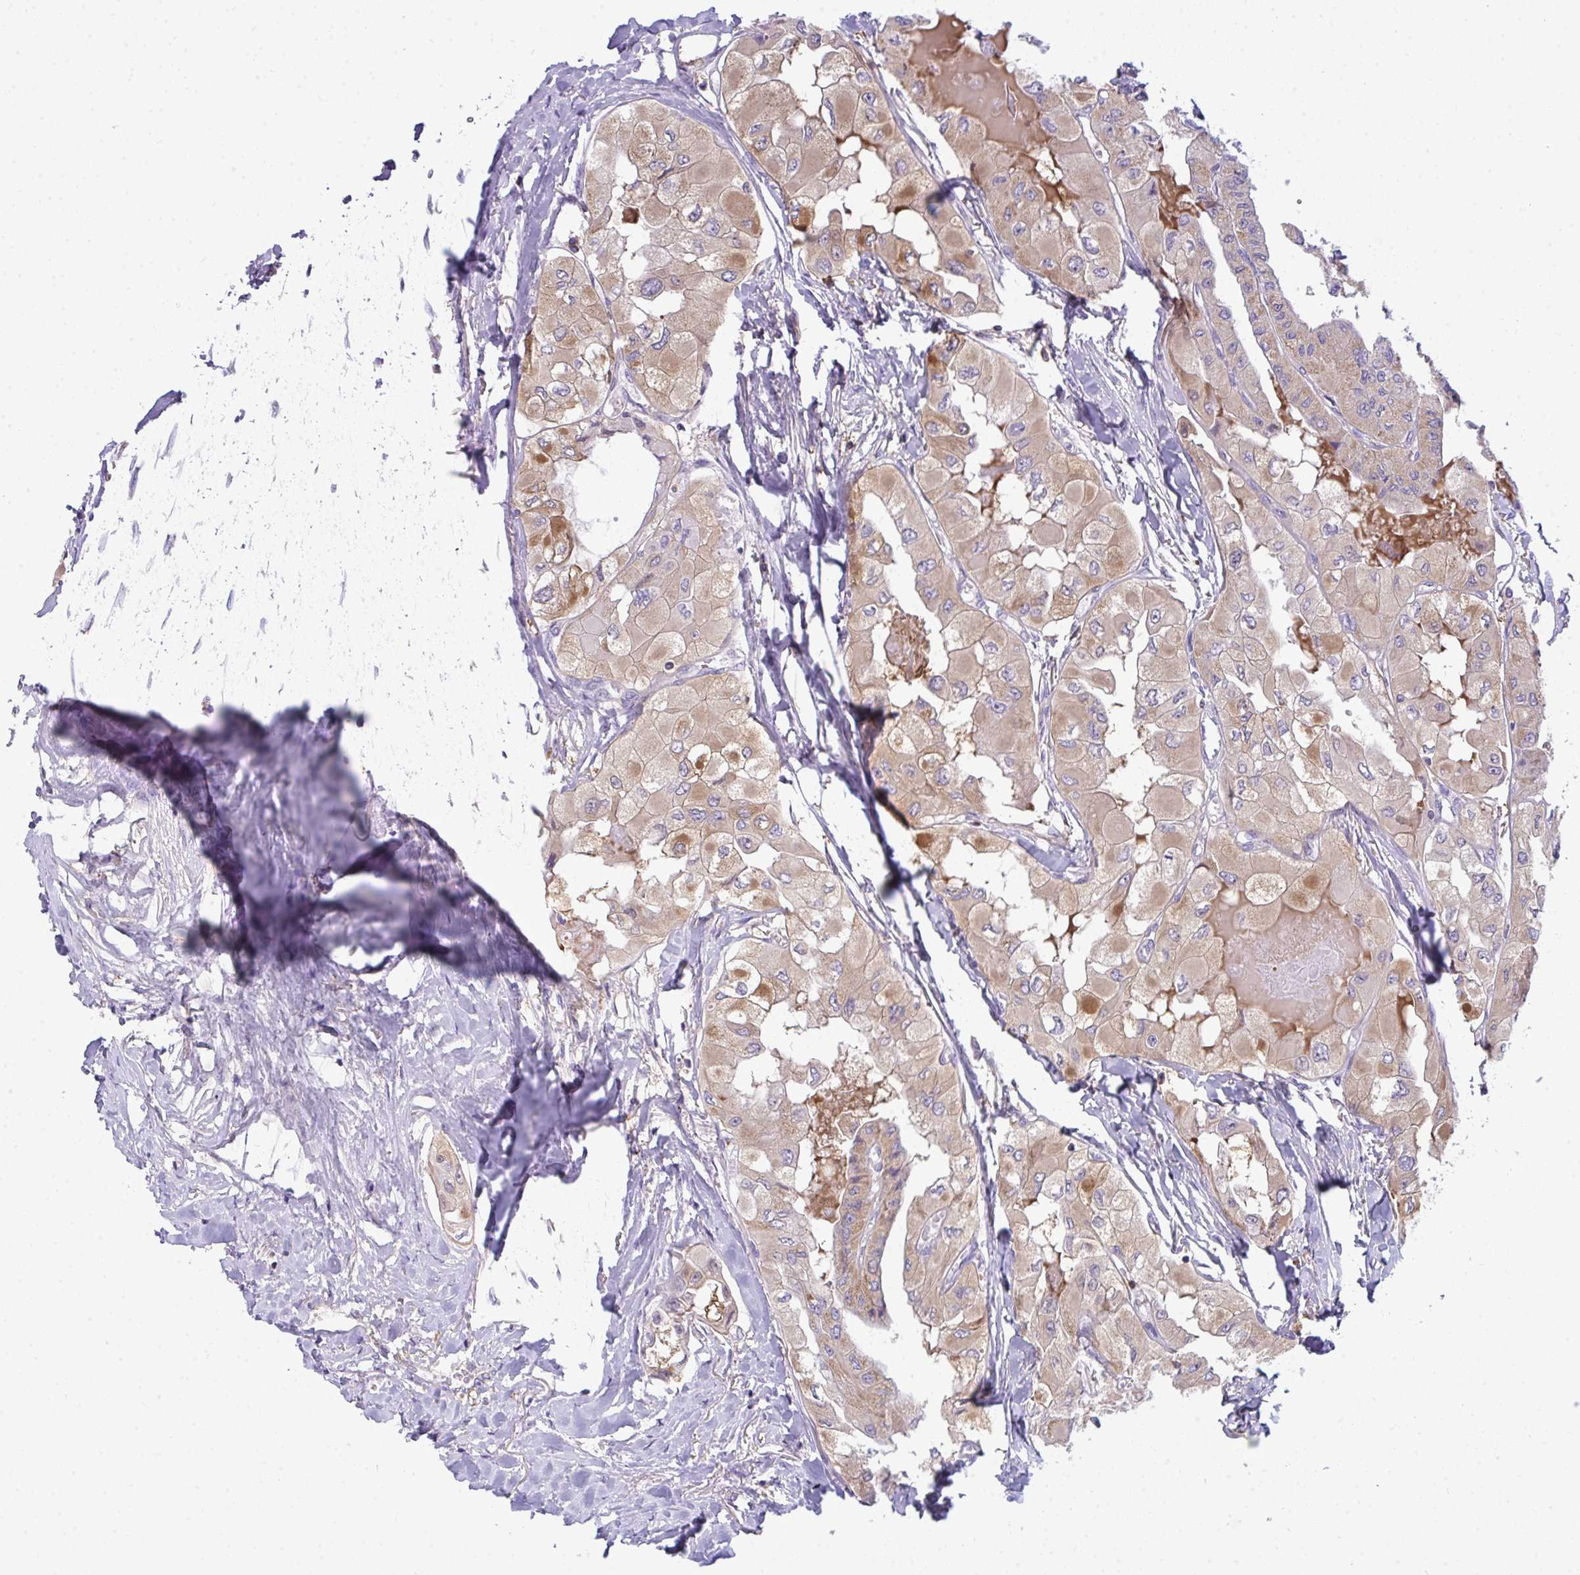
{"staining": {"intensity": "weak", "quantity": ">75%", "location": "cytoplasmic/membranous"}, "tissue": "thyroid cancer", "cell_type": "Tumor cells", "image_type": "cancer", "snomed": [{"axis": "morphology", "description": "Normal tissue, NOS"}, {"axis": "morphology", "description": "Papillary adenocarcinoma, NOS"}, {"axis": "topography", "description": "Thyroid gland"}], "caption": "An image showing weak cytoplasmic/membranous positivity in about >75% of tumor cells in papillary adenocarcinoma (thyroid), as visualized by brown immunohistochemical staining.", "gene": "SLC30A6", "patient": {"sex": "female", "age": 59}}